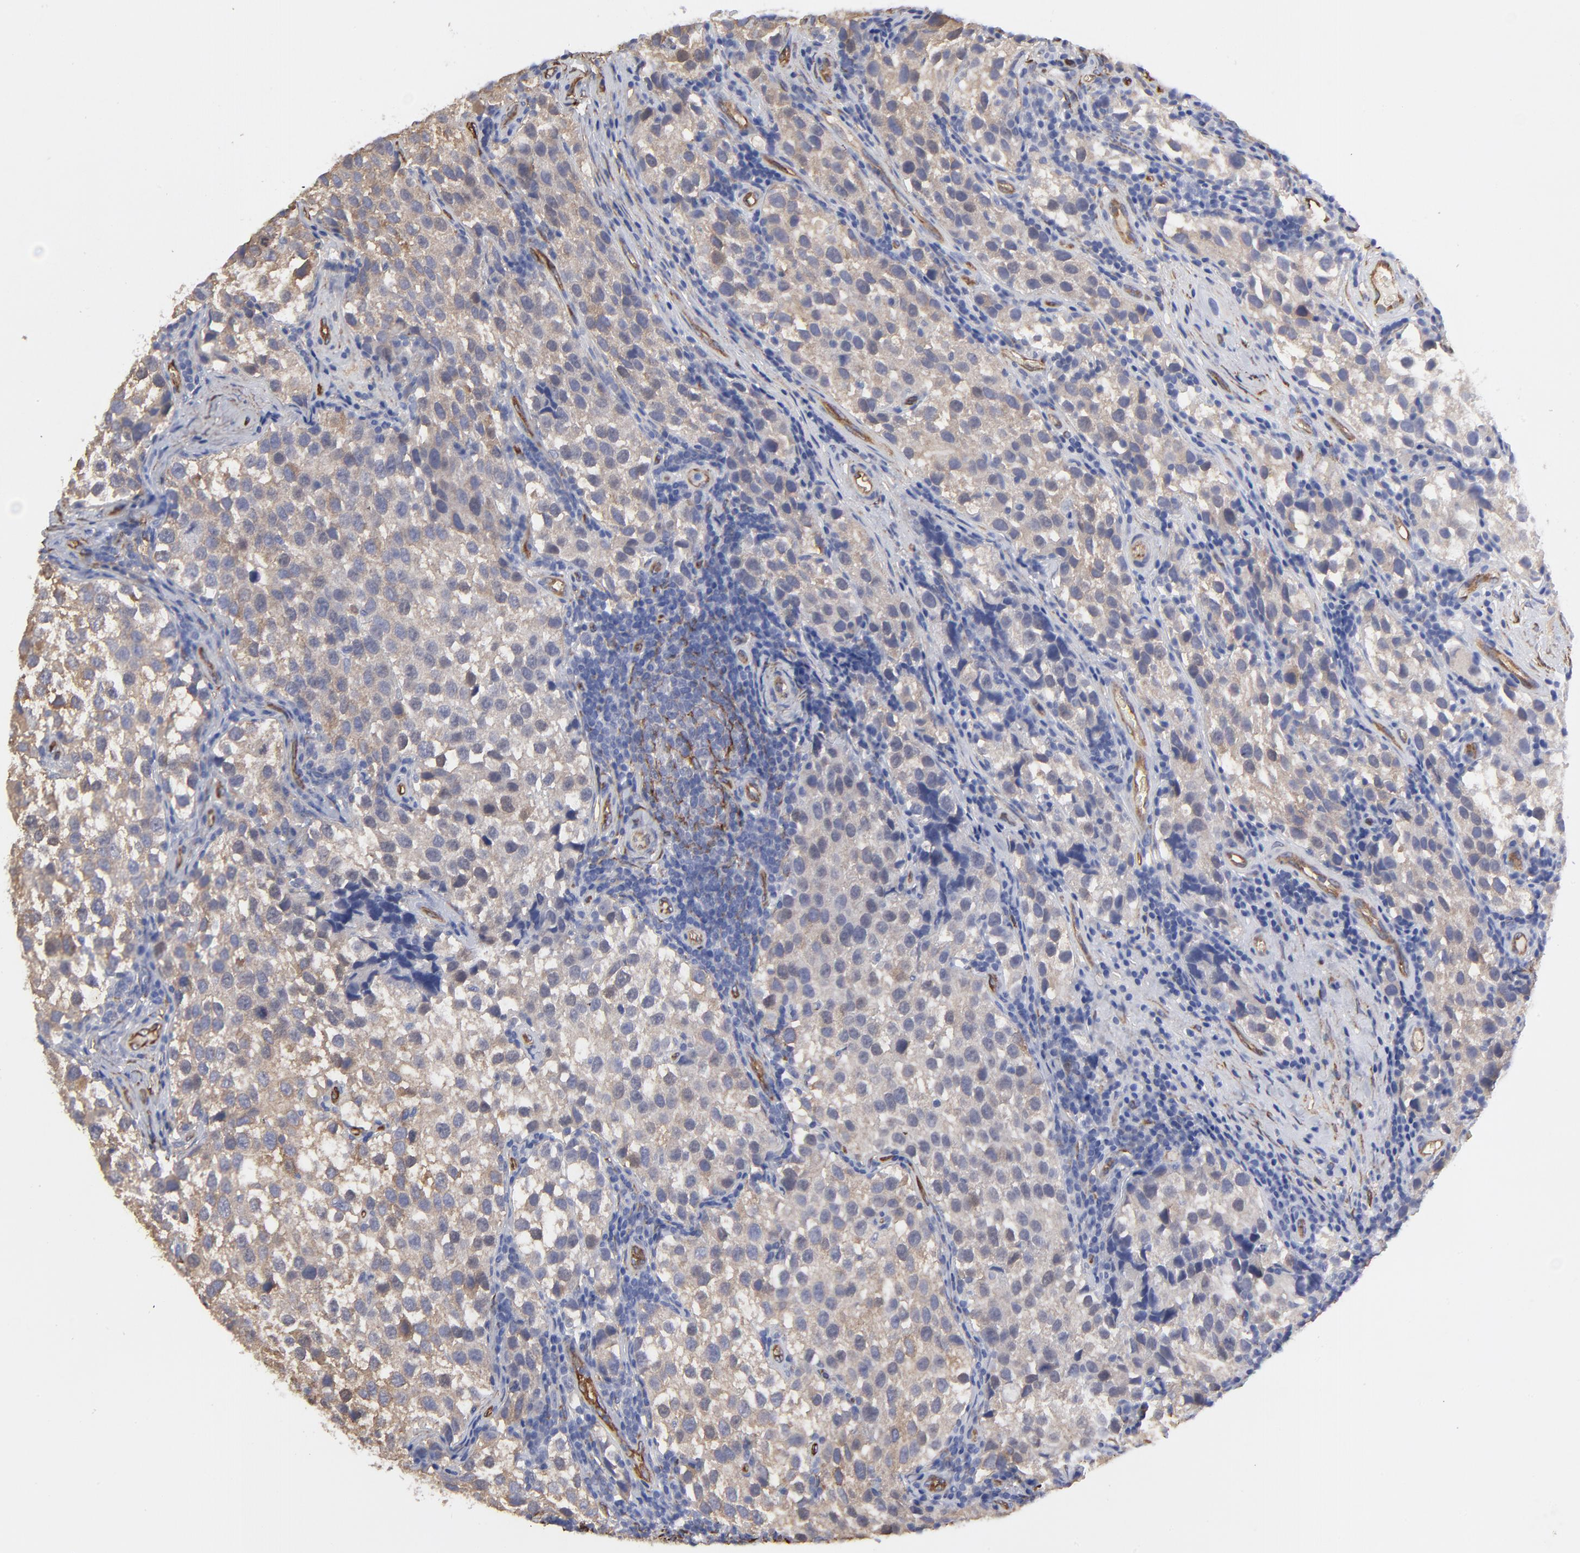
{"staining": {"intensity": "moderate", "quantity": "25%-75%", "location": "cytoplasmic/membranous"}, "tissue": "testis cancer", "cell_type": "Tumor cells", "image_type": "cancer", "snomed": [{"axis": "morphology", "description": "Seminoma, NOS"}, {"axis": "topography", "description": "Testis"}], "caption": "Immunohistochemical staining of testis cancer shows medium levels of moderate cytoplasmic/membranous expression in approximately 25%-75% of tumor cells.", "gene": "CILP", "patient": {"sex": "male", "age": 39}}